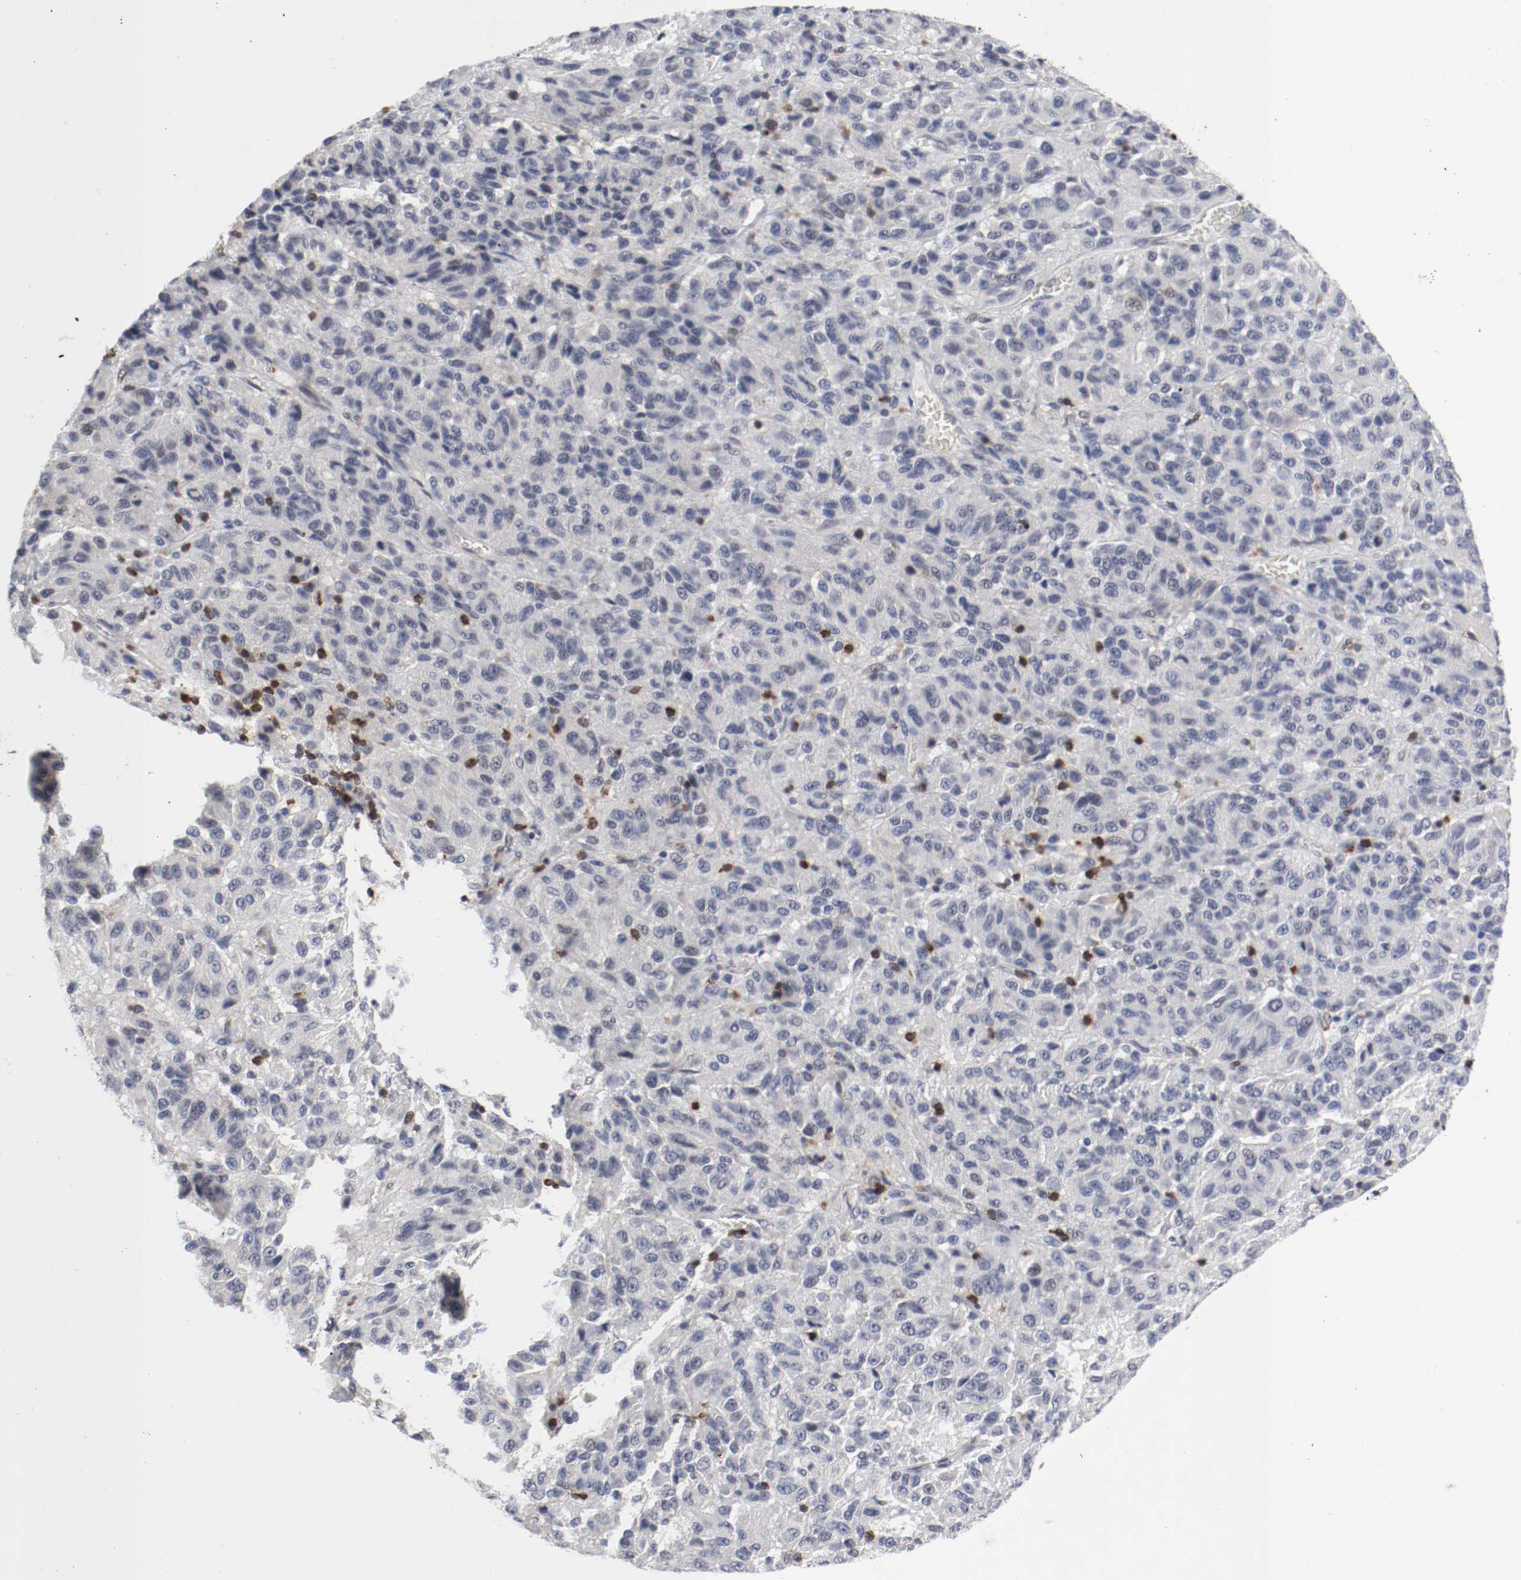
{"staining": {"intensity": "negative", "quantity": "none", "location": "none"}, "tissue": "melanoma", "cell_type": "Tumor cells", "image_type": "cancer", "snomed": [{"axis": "morphology", "description": "Malignant melanoma, Metastatic site"}, {"axis": "topography", "description": "Lung"}], "caption": "IHC of human melanoma exhibits no positivity in tumor cells.", "gene": "JUND", "patient": {"sex": "male", "age": 64}}